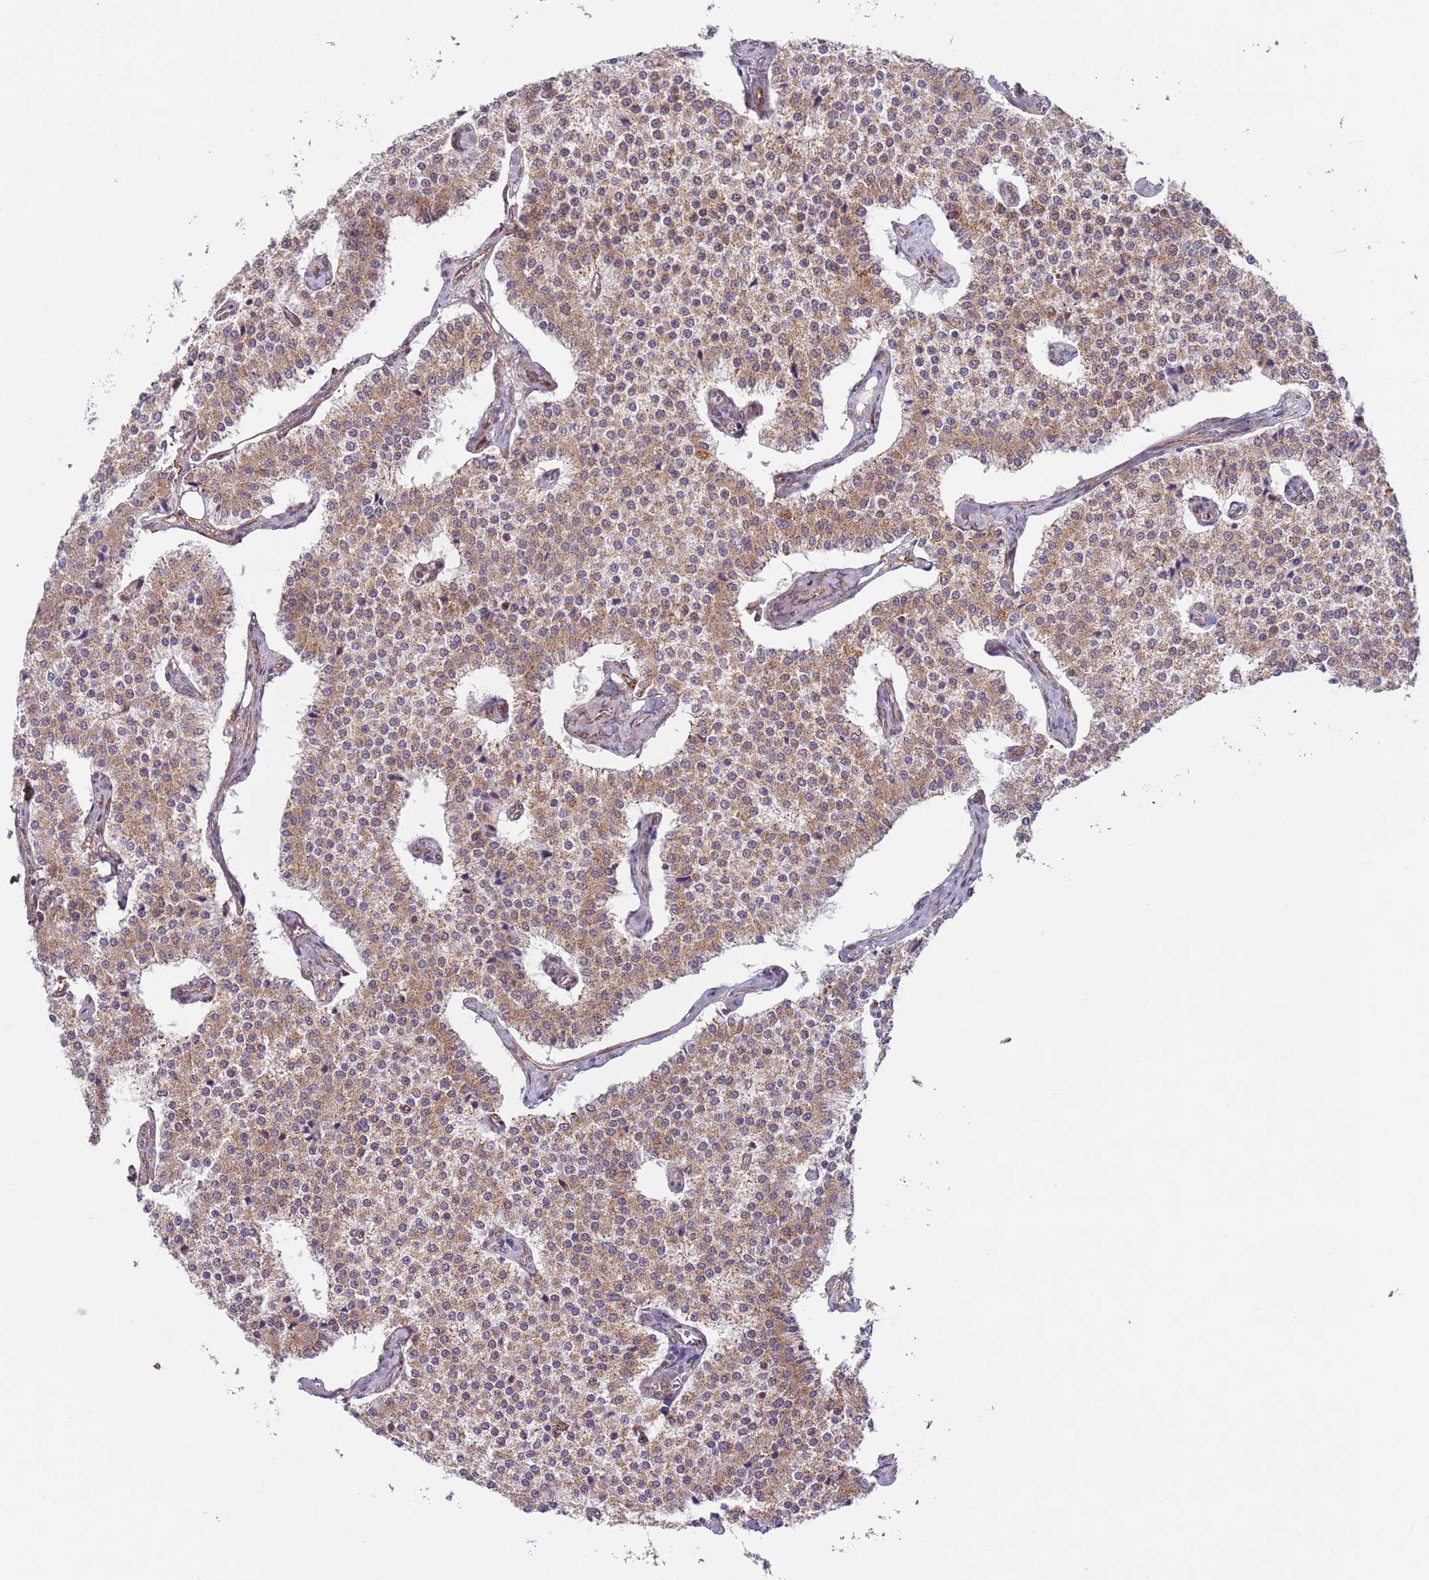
{"staining": {"intensity": "moderate", "quantity": ">75%", "location": "cytoplasmic/membranous"}, "tissue": "carcinoid", "cell_type": "Tumor cells", "image_type": "cancer", "snomed": [{"axis": "morphology", "description": "Carcinoid, malignant, NOS"}, {"axis": "topography", "description": "Colon"}], "caption": "Immunohistochemical staining of carcinoid exhibits medium levels of moderate cytoplasmic/membranous positivity in approximately >75% of tumor cells.", "gene": "DCAF4", "patient": {"sex": "female", "age": 52}}